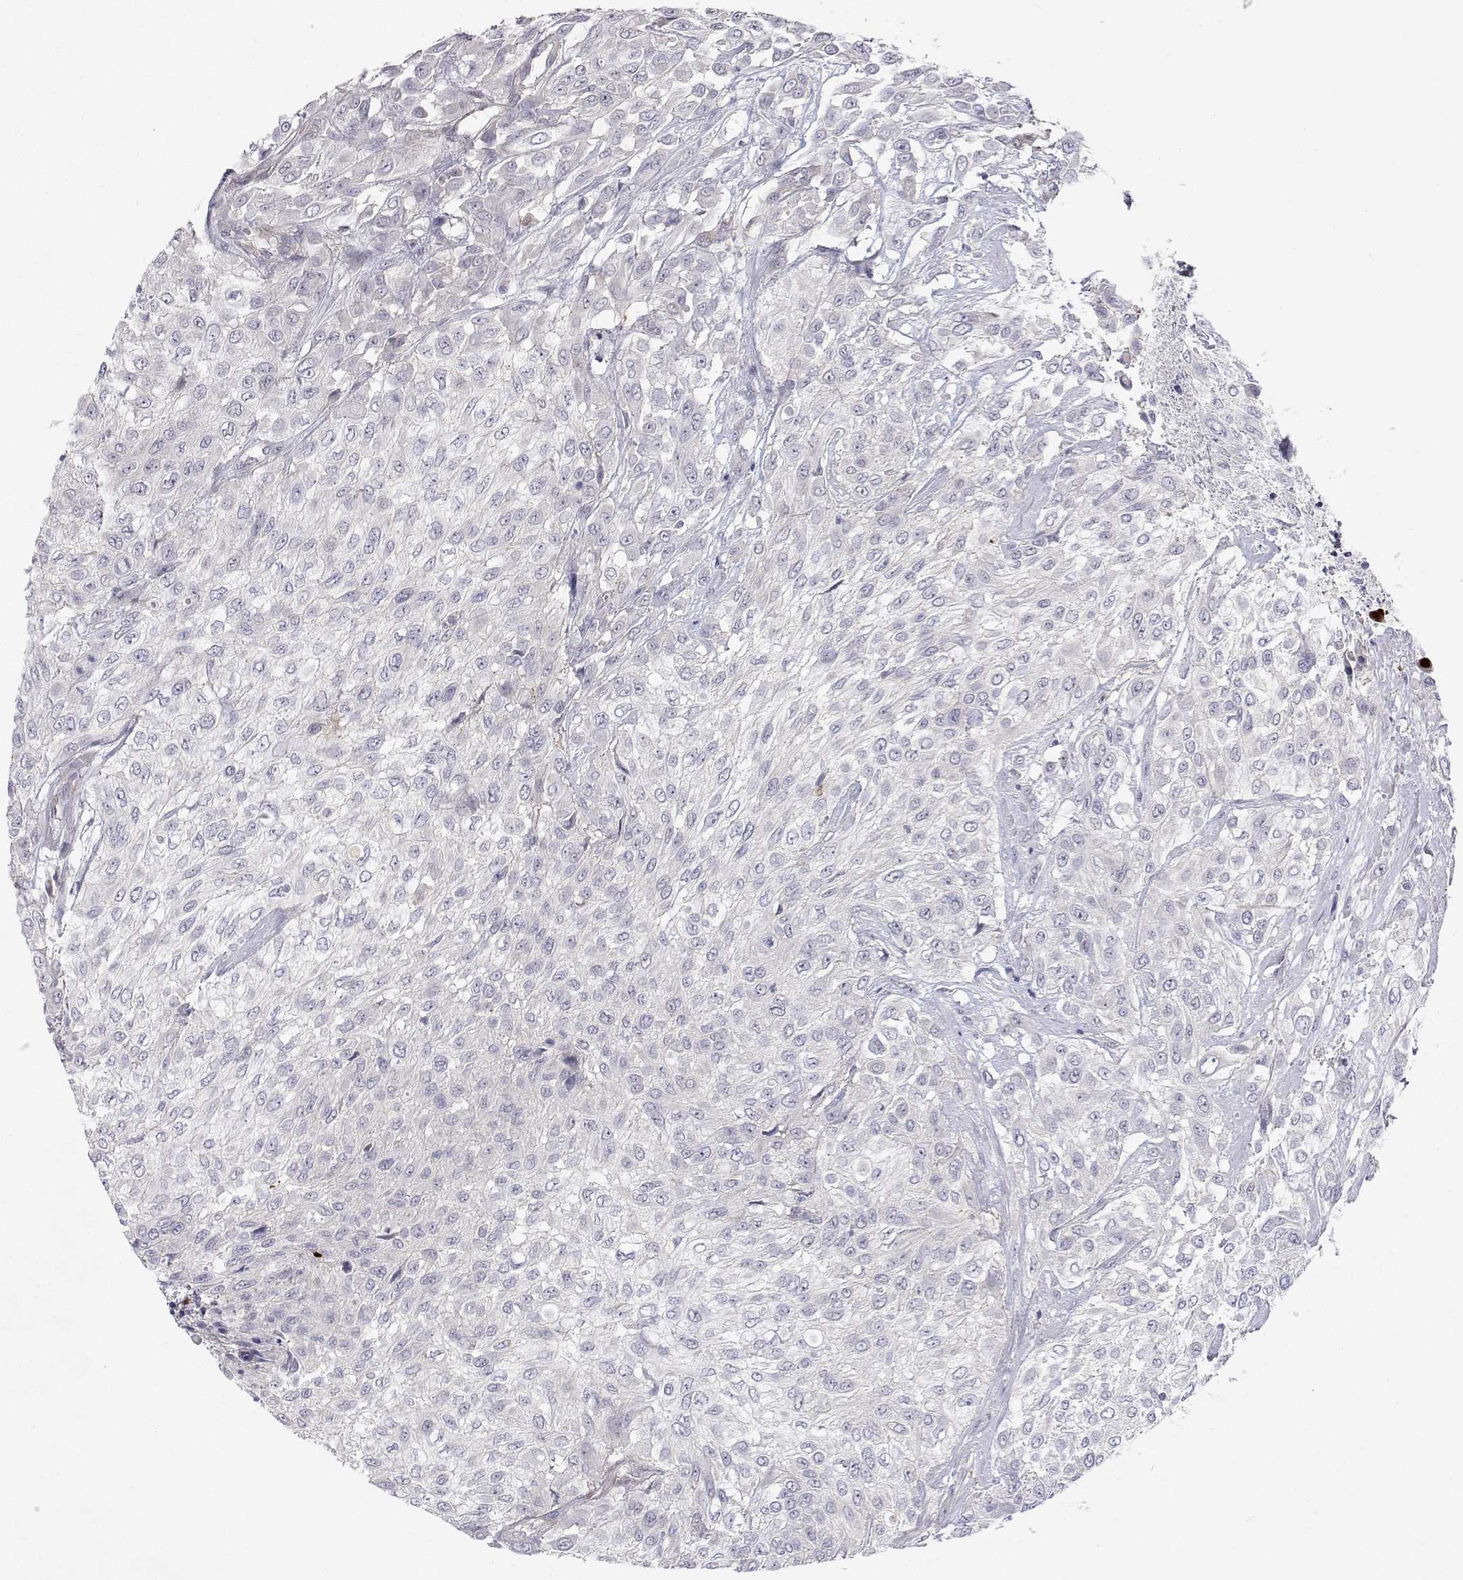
{"staining": {"intensity": "negative", "quantity": "none", "location": "none"}, "tissue": "urothelial cancer", "cell_type": "Tumor cells", "image_type": "cancer", "snomed": [{"axis": "morphology", "description": "Urothelial carcinoma, High grade"}, {"axis": "topography", "description": "Urinary bladder"}], "caption": "A high-resolution micrograph shows immunohistochemistry (IHC) staining of urothelial cancer, which shows no significant staining in tumor cells. (Stains: DAB immunohistochemistry (IHC) with hematoxylin counter stain, Microscopy: brightfield microscopy at high magnification).", "gene": "MYPN", "patient": {"sex": "male", "age": 57}}